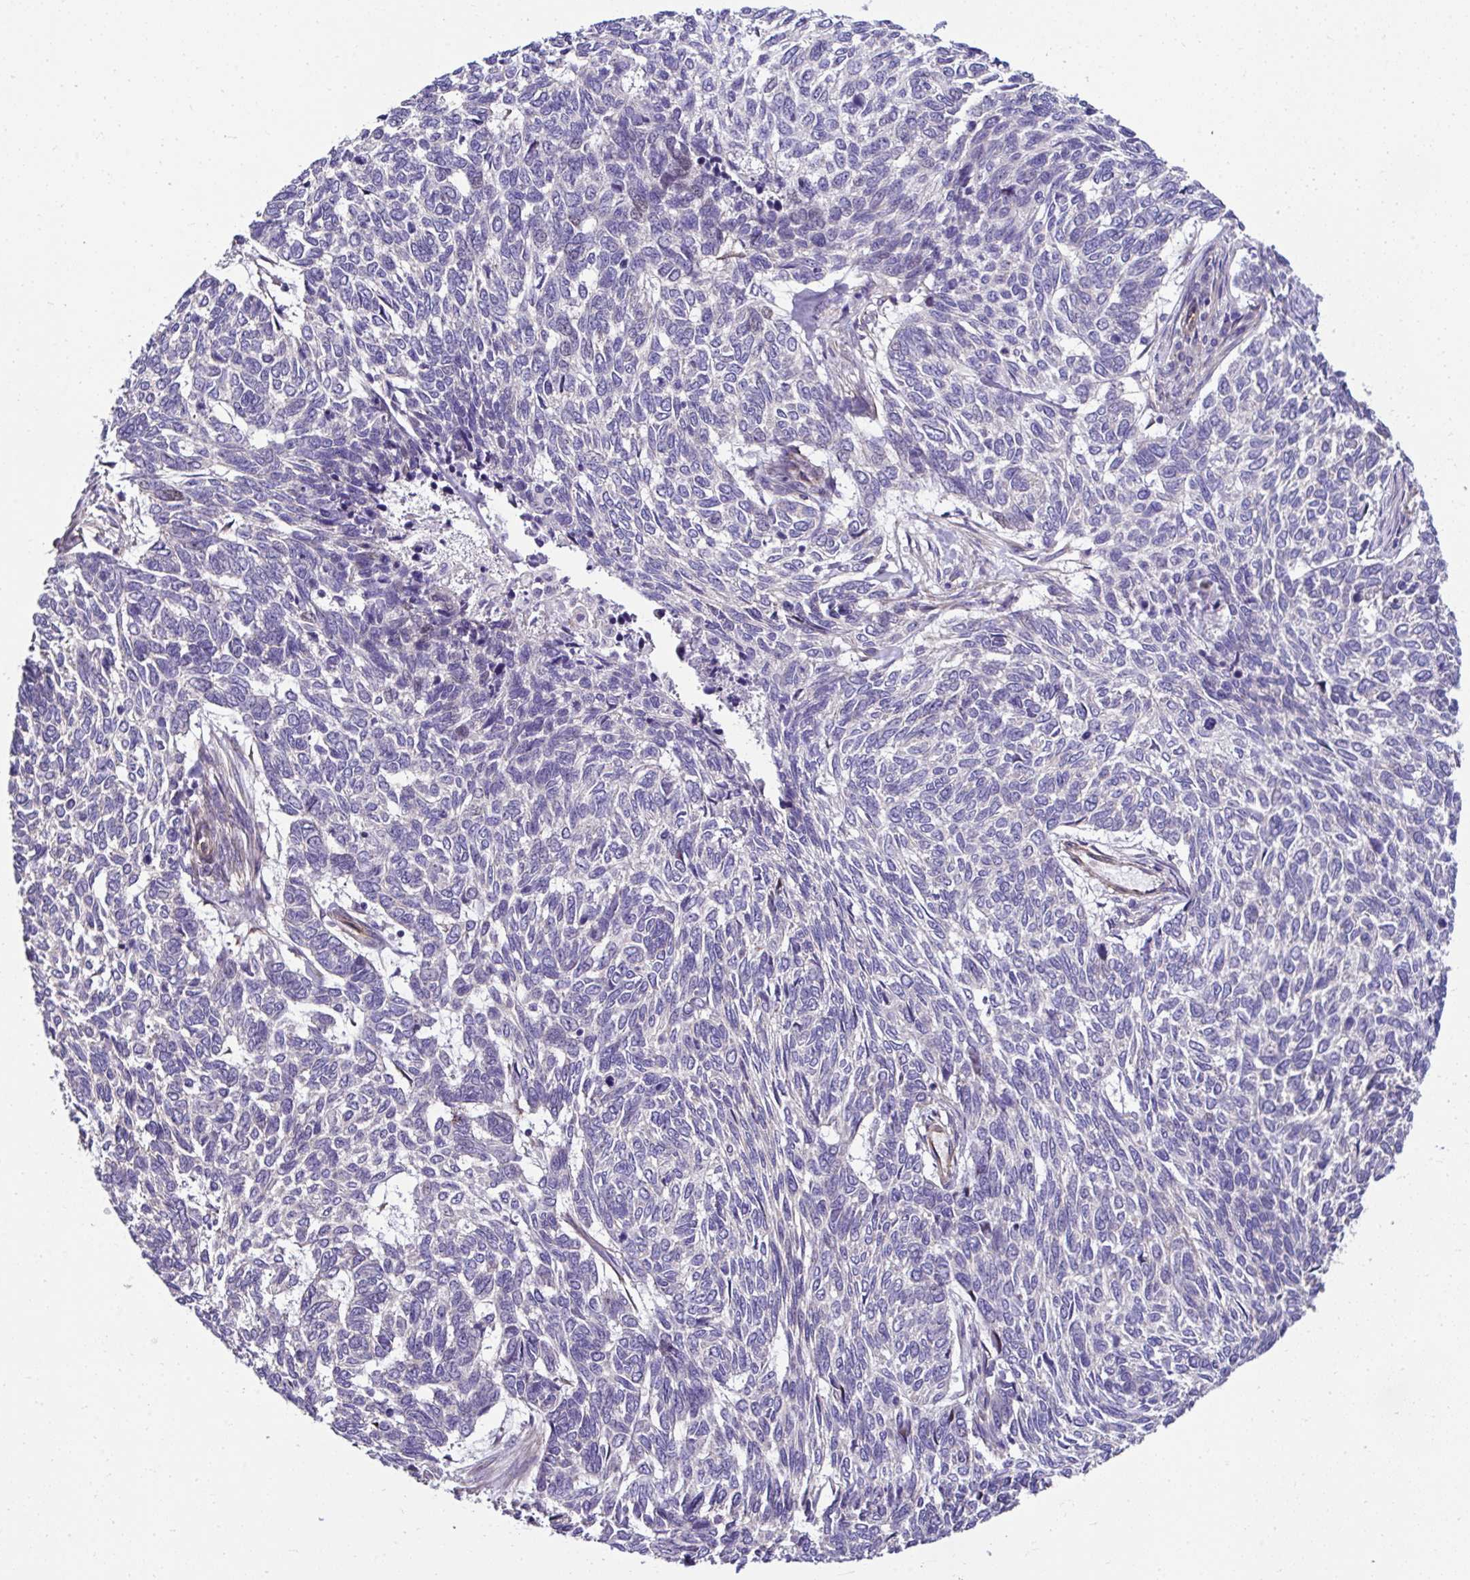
{"staining": {"intensity": "negative", "quantity": "none", "location": "none"}, "tissue": "skin cancer", "cell_type": "Tumor cells", "image_type": "cancer", "snomed": [{"axis": "morphology", "description": "Basal cell carcinoma"}, {"axis": "topography", "description": "Skin"}], "caption": "This is an immunohistochemistry image of skin cancer. There is no staining in tumor cells.", "gene": "TRIM52", "patient": {"sex": "female", "age": 65}}